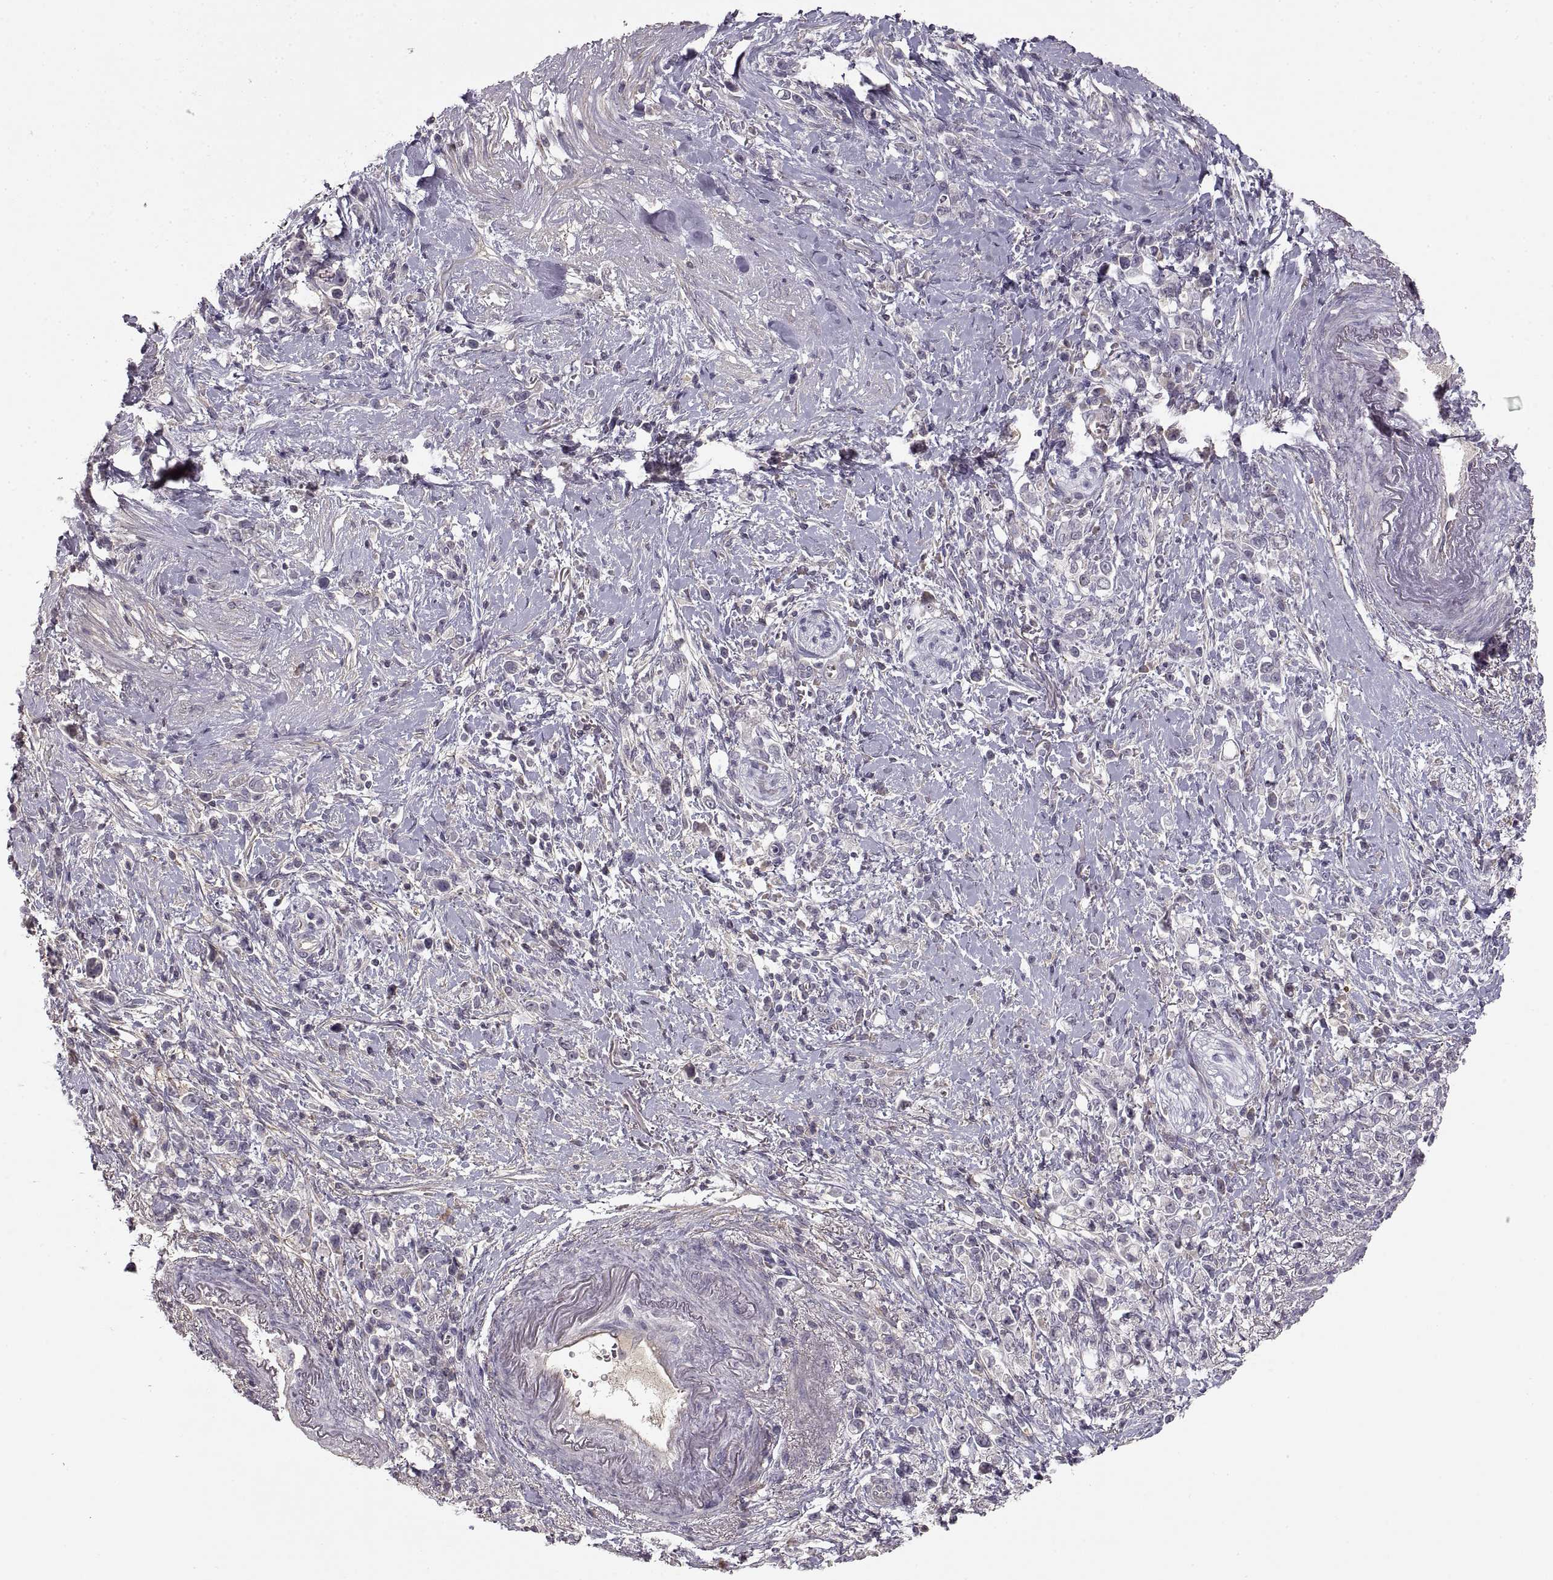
{"staining": {"intensity": "negative", "quantity": "none", "location": "none"}, "tissue": "stomach cancer", "cell_type": "Tumor cells", "image_type": "cancer", "snomed": [{"axis": "morphology", "description": "Adenocarcinoma, NOS"}, {"axis": "topography", "description": "Stomach"}], "caption": "An IHC micrograph of stomach adenocarcinoma is shown. There is no staining in tumor cells of stomach adenocarcinoma.", "gene": "ADAM11", "patient": {"sex": "male", "age": 63}}